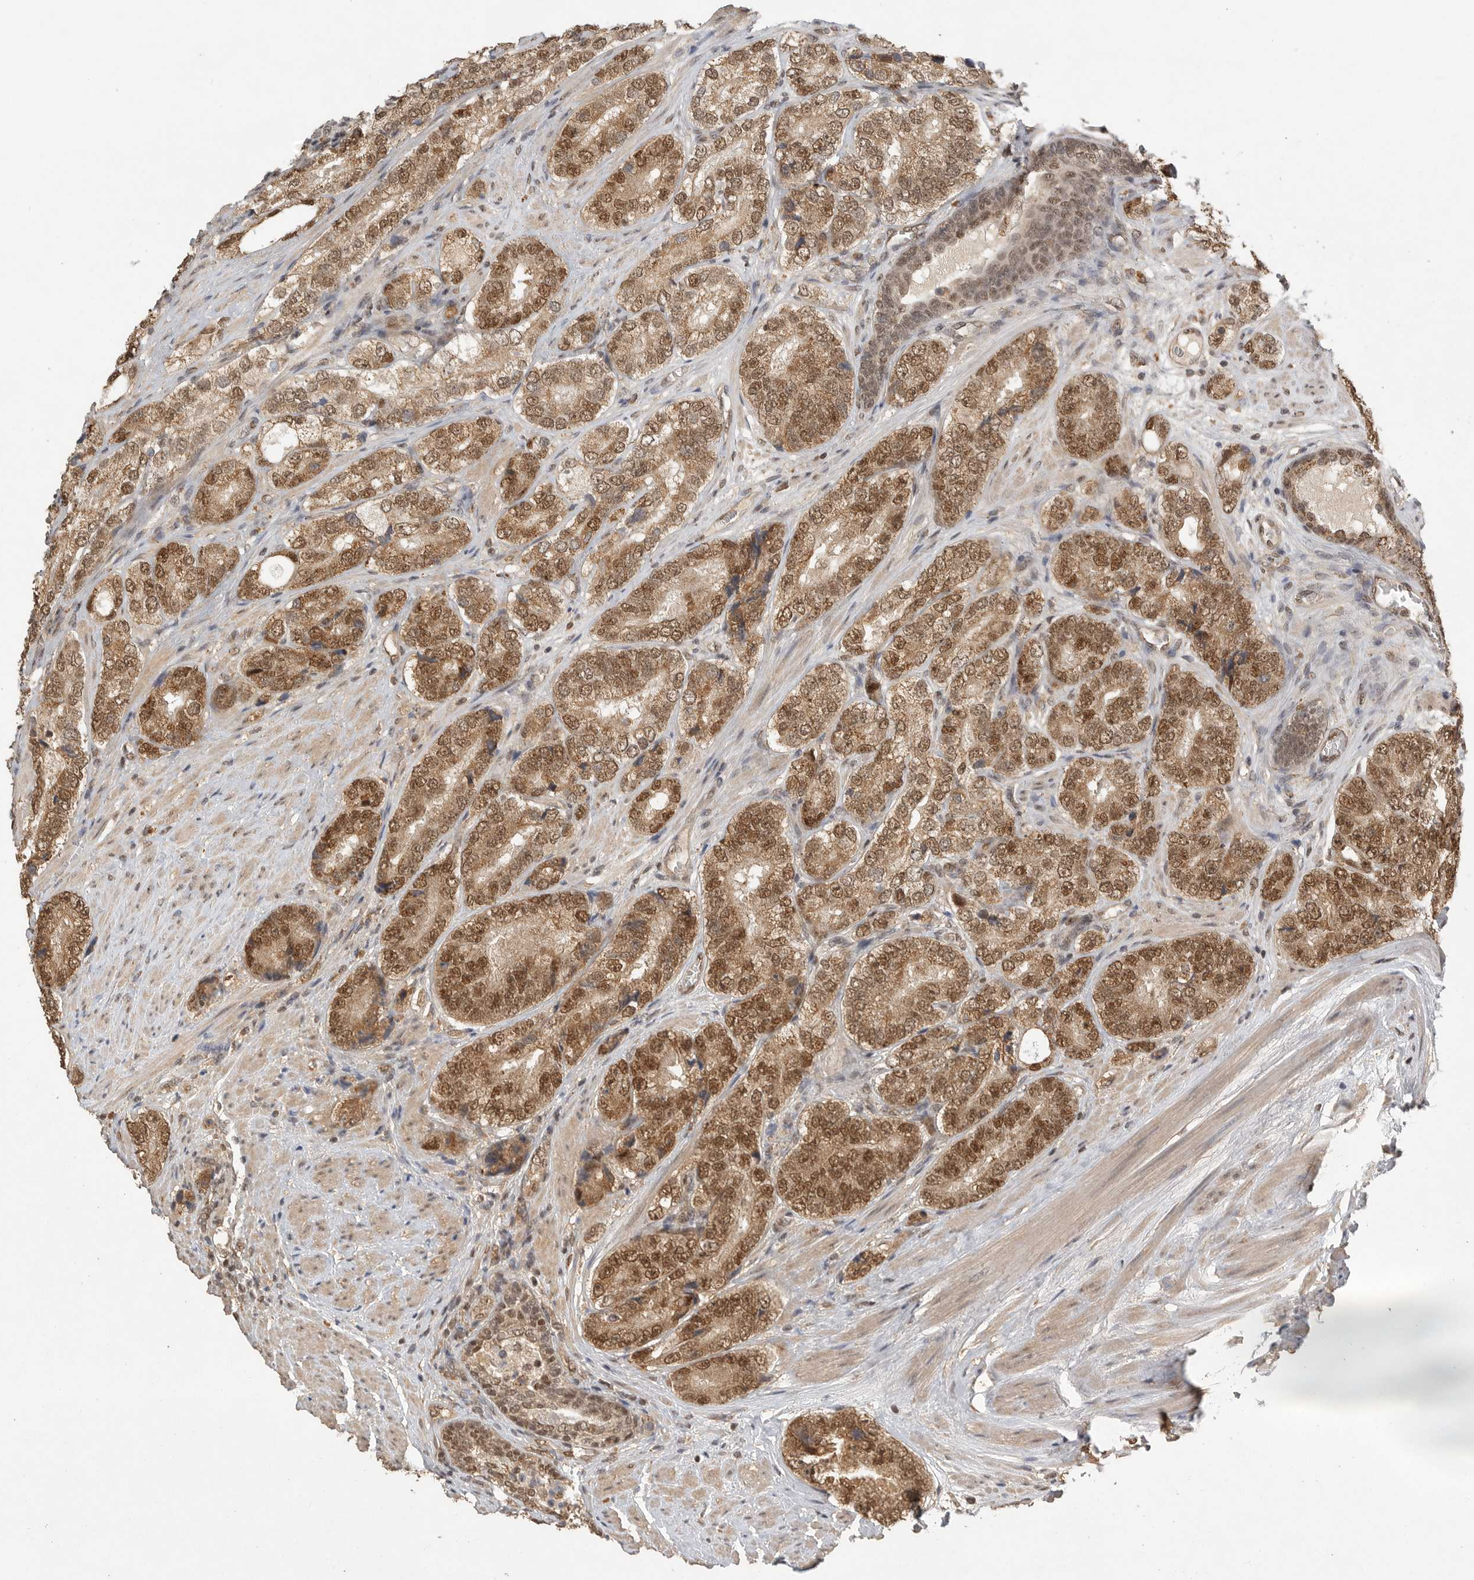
{"staining": {"intensity": "moderate", "quantity": ">75%", "location": "cytoplasmic/membranous,nuclear"}, "tissue": "prostate cancer", "cell_type": "Tumor cells", "image_type": "cancer", "snomed": [{"axis": "morphology", "description": "Adenocarcinoma, High grade"}, {"axis": "topography", "description": "Prostate"}], "caption": "Immunohistochemistry staining of adenocarcinoma (high-grade) (prostate), which exhibits medium levels of moderate cytoplasmic/membranous and nuclear staining in about >75% of tumor cells indicating moderate cytoplasmic/membranous and nuclear protein expression. The staining was performed using DAB (3,3'-diaminobenzidine) (brown) for protein detection and nuclei were counterstained in hematoxylin (blue).", "gene": "DFFA", "patient": {"sex": "male", "age": 56}}